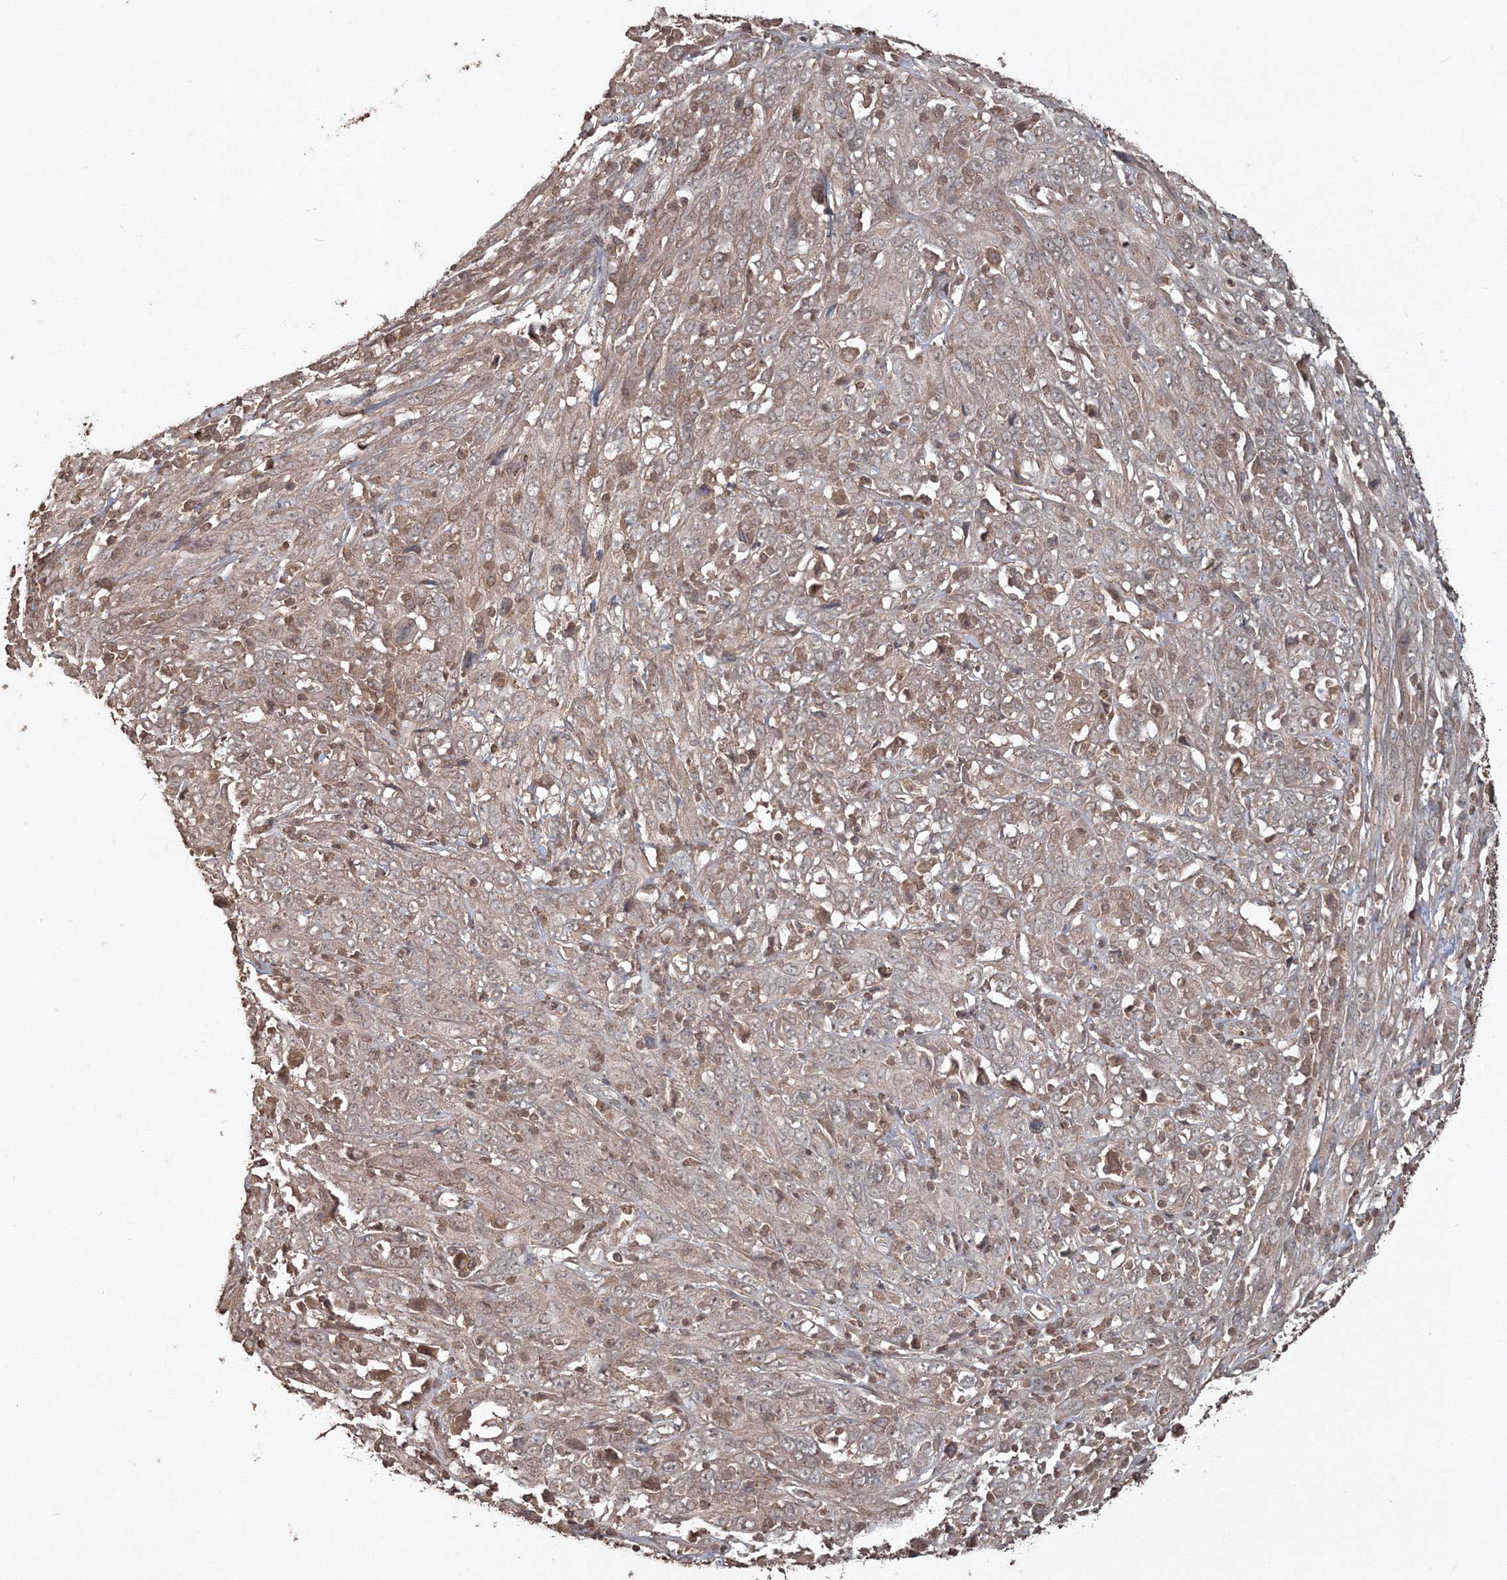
{"staining": {"intensity": "weak", "quantity": "<25%", "location": "cytoplasmic/membranous"}, "tissue": "cervical cancer", "cell_type": "Tumor cells", "image_type": "cancer", "snomed": [{"axis": "morphology", "description": "Squamous cell carcinoma, NOS"}, {"axis": "topography", "description": "Cervix"}], "caption": "IHC of human cervical cancer displays no expression in tumor cells. (DAB (3,3'-diaminobenzidine) immunohistochemistry visualized using brightfield microscopy, high magnification).", "gene": "CCDC122", "patient": {"sex": "female", "age": 46}}